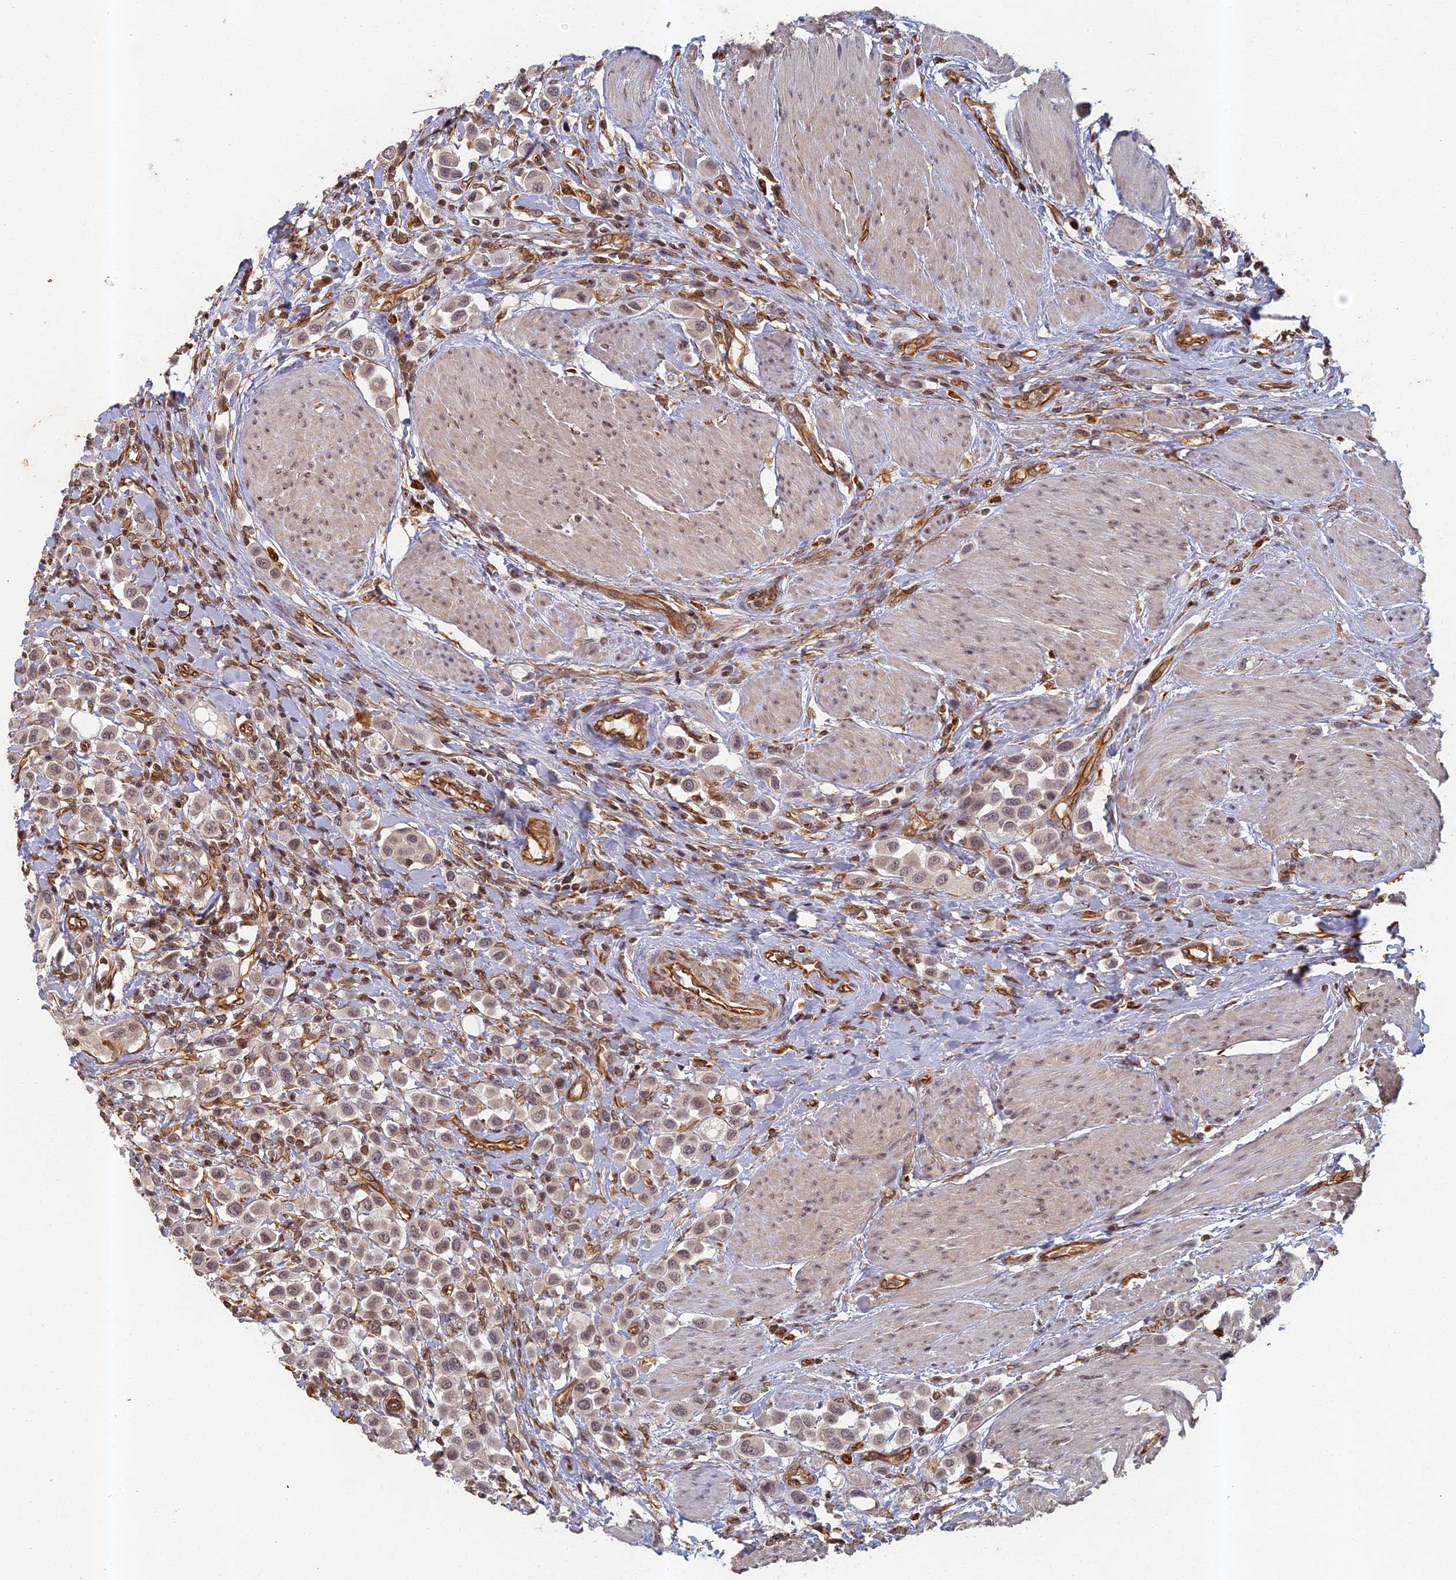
{"staining": {"intensity": "weak", "quantity": "25%-75%", "location": "nuclear"}, "tissue": "urothelial cancer", "cell_type": "Tumor cells", "image_type": "cancer", "snomed": [{"axis": "morphology", "description": "Urothelial carcinoma, High grade"}, {"axis": "topography", "description": "Urinary bladder"}], "caption": "This photomicrograph exhibits immunohistochemistry (IHC) staining of human urothelial cancer, with low weak nuclear positivity in about 25%-75% of tumor cells.", "gene": "ABCB10", "patient": {"sex": "male", "age": 50}}